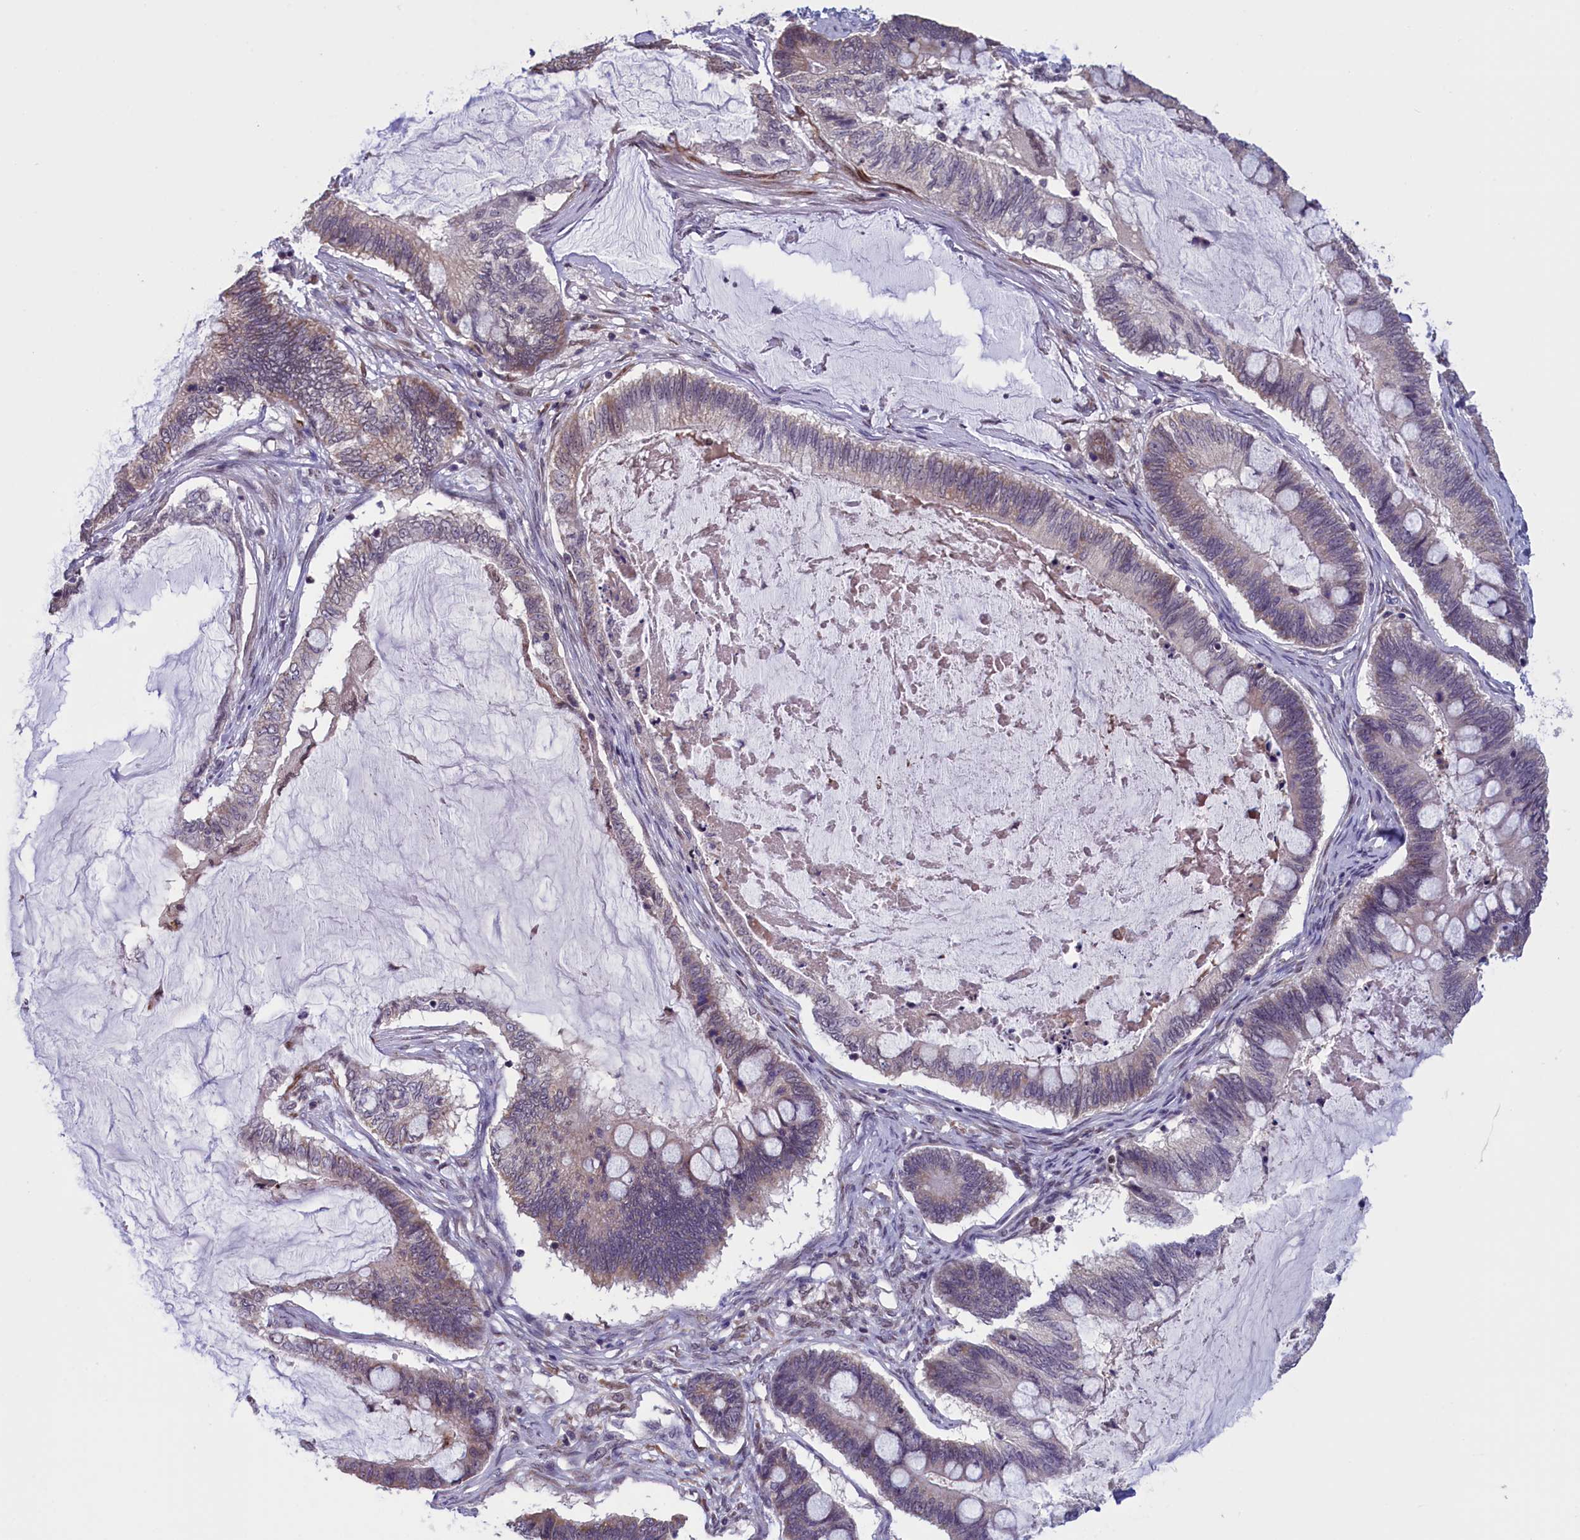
{"staining": {"intensity": "weak", "quantity": "25%-75%", "location": "cytoplasmic/membranous"}, "tissue": "ovarian cancer", "cell_type": "Tumor cells", "image_type": "cancer", "snomed": [{"axis": "morphology", "description": "Cystadenocarcinoma, mucinous, NOS"}, {"axis": "topography", "description": "Ovary"}], "caption": "There is low levels of weak cytoplasmic/membranous staining in tumor cells of ovarian cancer (mucinous cystadenocarcinoma), as demonstrated by immunohistochemical staining (brown color).", "gene": "PARS2", "patient": {"sex": "female", "age": 61}}